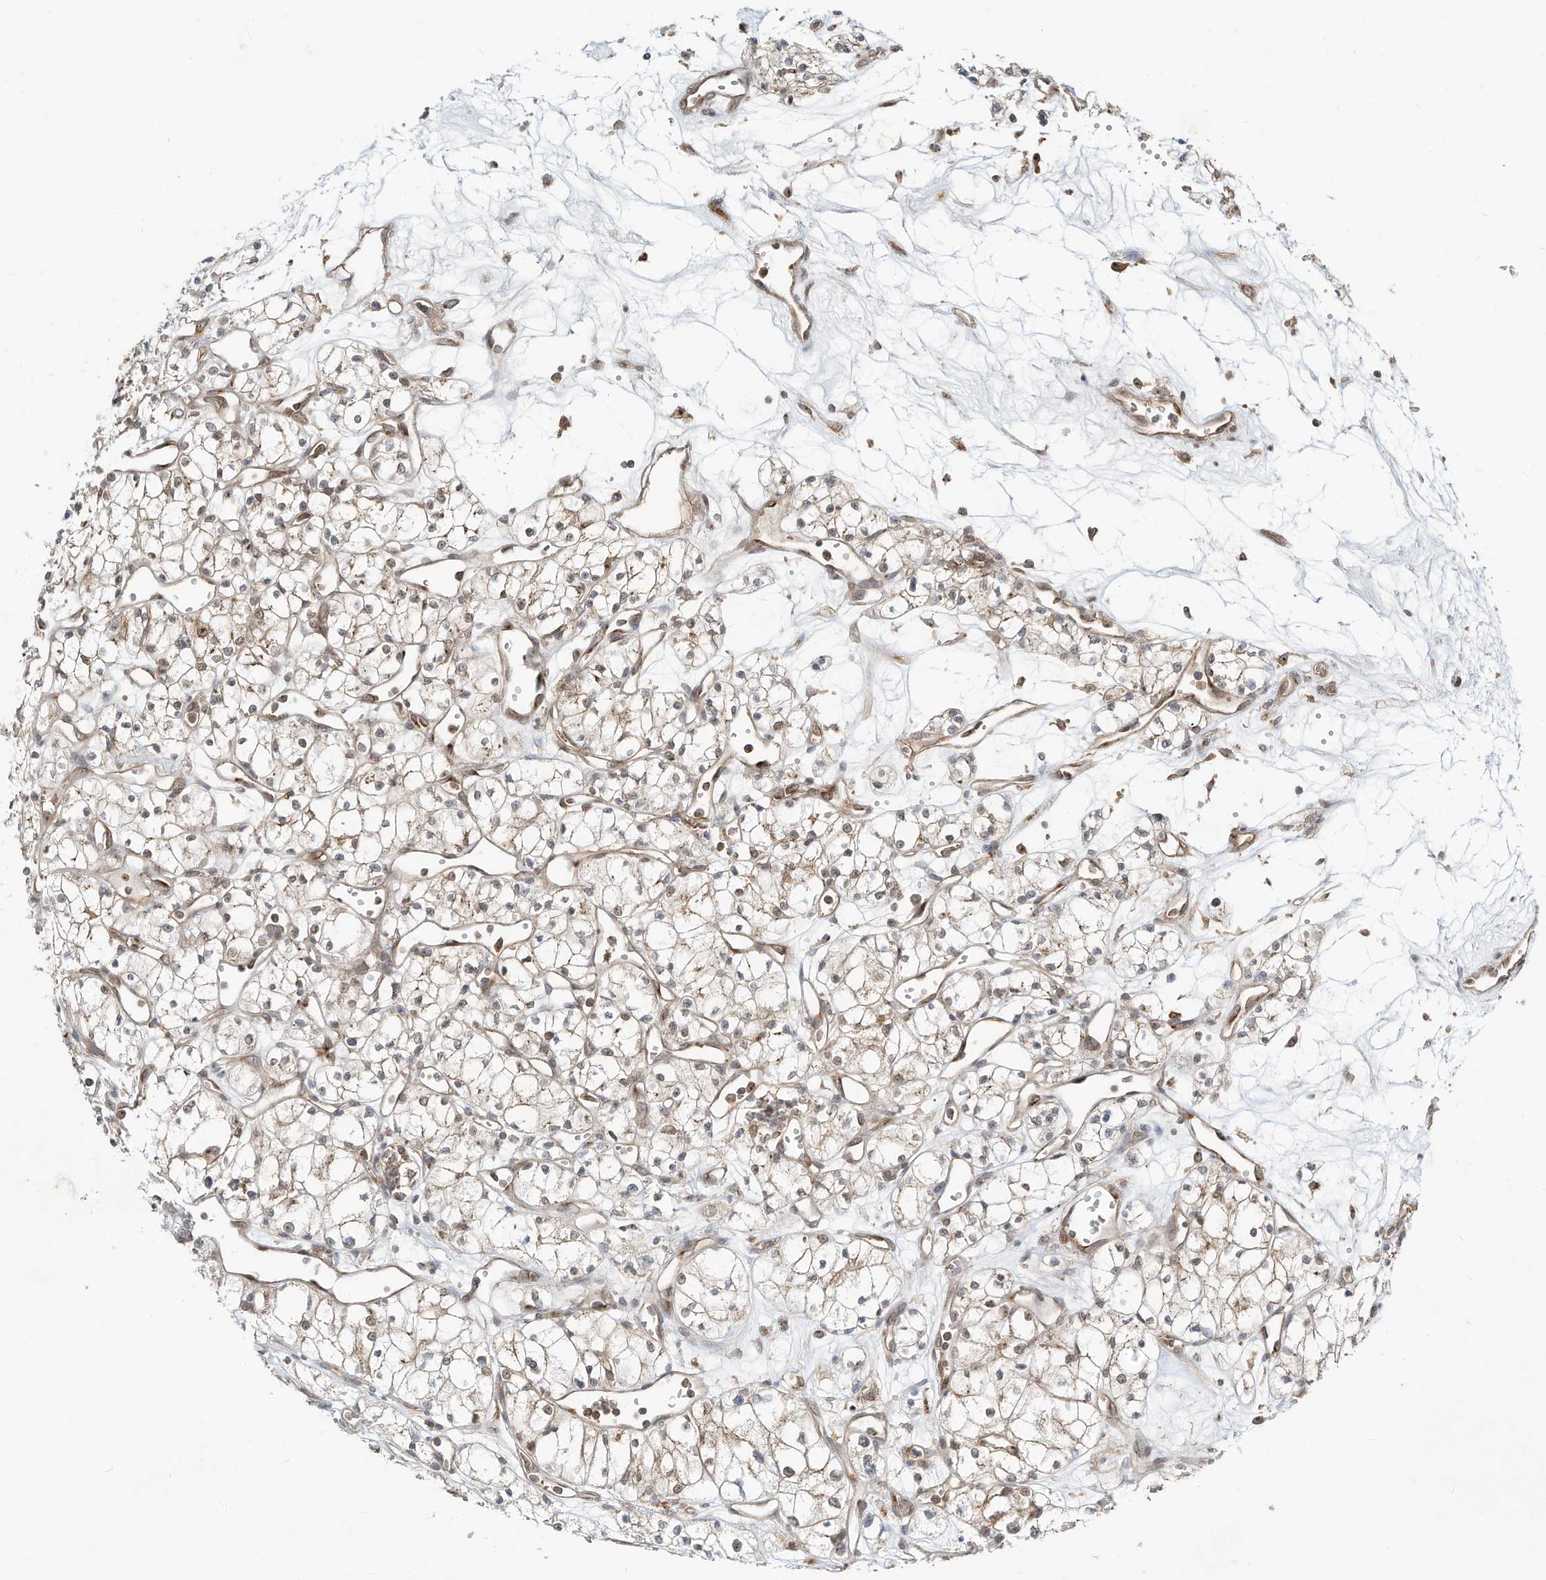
{"staining": {"intensity": "weak", "quantity": ">75%", "location": "cytoplasmic/membranous,nuclear"}, "tissue": "renal cancer", "cell_type": "Tumor cells", "image_type": "cancer", "snomed": [{"axis": "morphology", "description": "Adenocarcinoma, NOS"}, {"axis": "topography", "description": "Kidney"}], "caption": "Immunohistochemistry (IHC) histopathology image of neoplastic tissue: human adenocarcinoma (renal) stained using IHC exhibits low levels of weak protein expression localized specifically in the cytoplasmic/membranous and nuclear of tumor cells, appearing as a cytoplasmic/membranous and nuclear brown color.", "gene": "CUX1", "patient": {"sex": "male", "age": 59}}